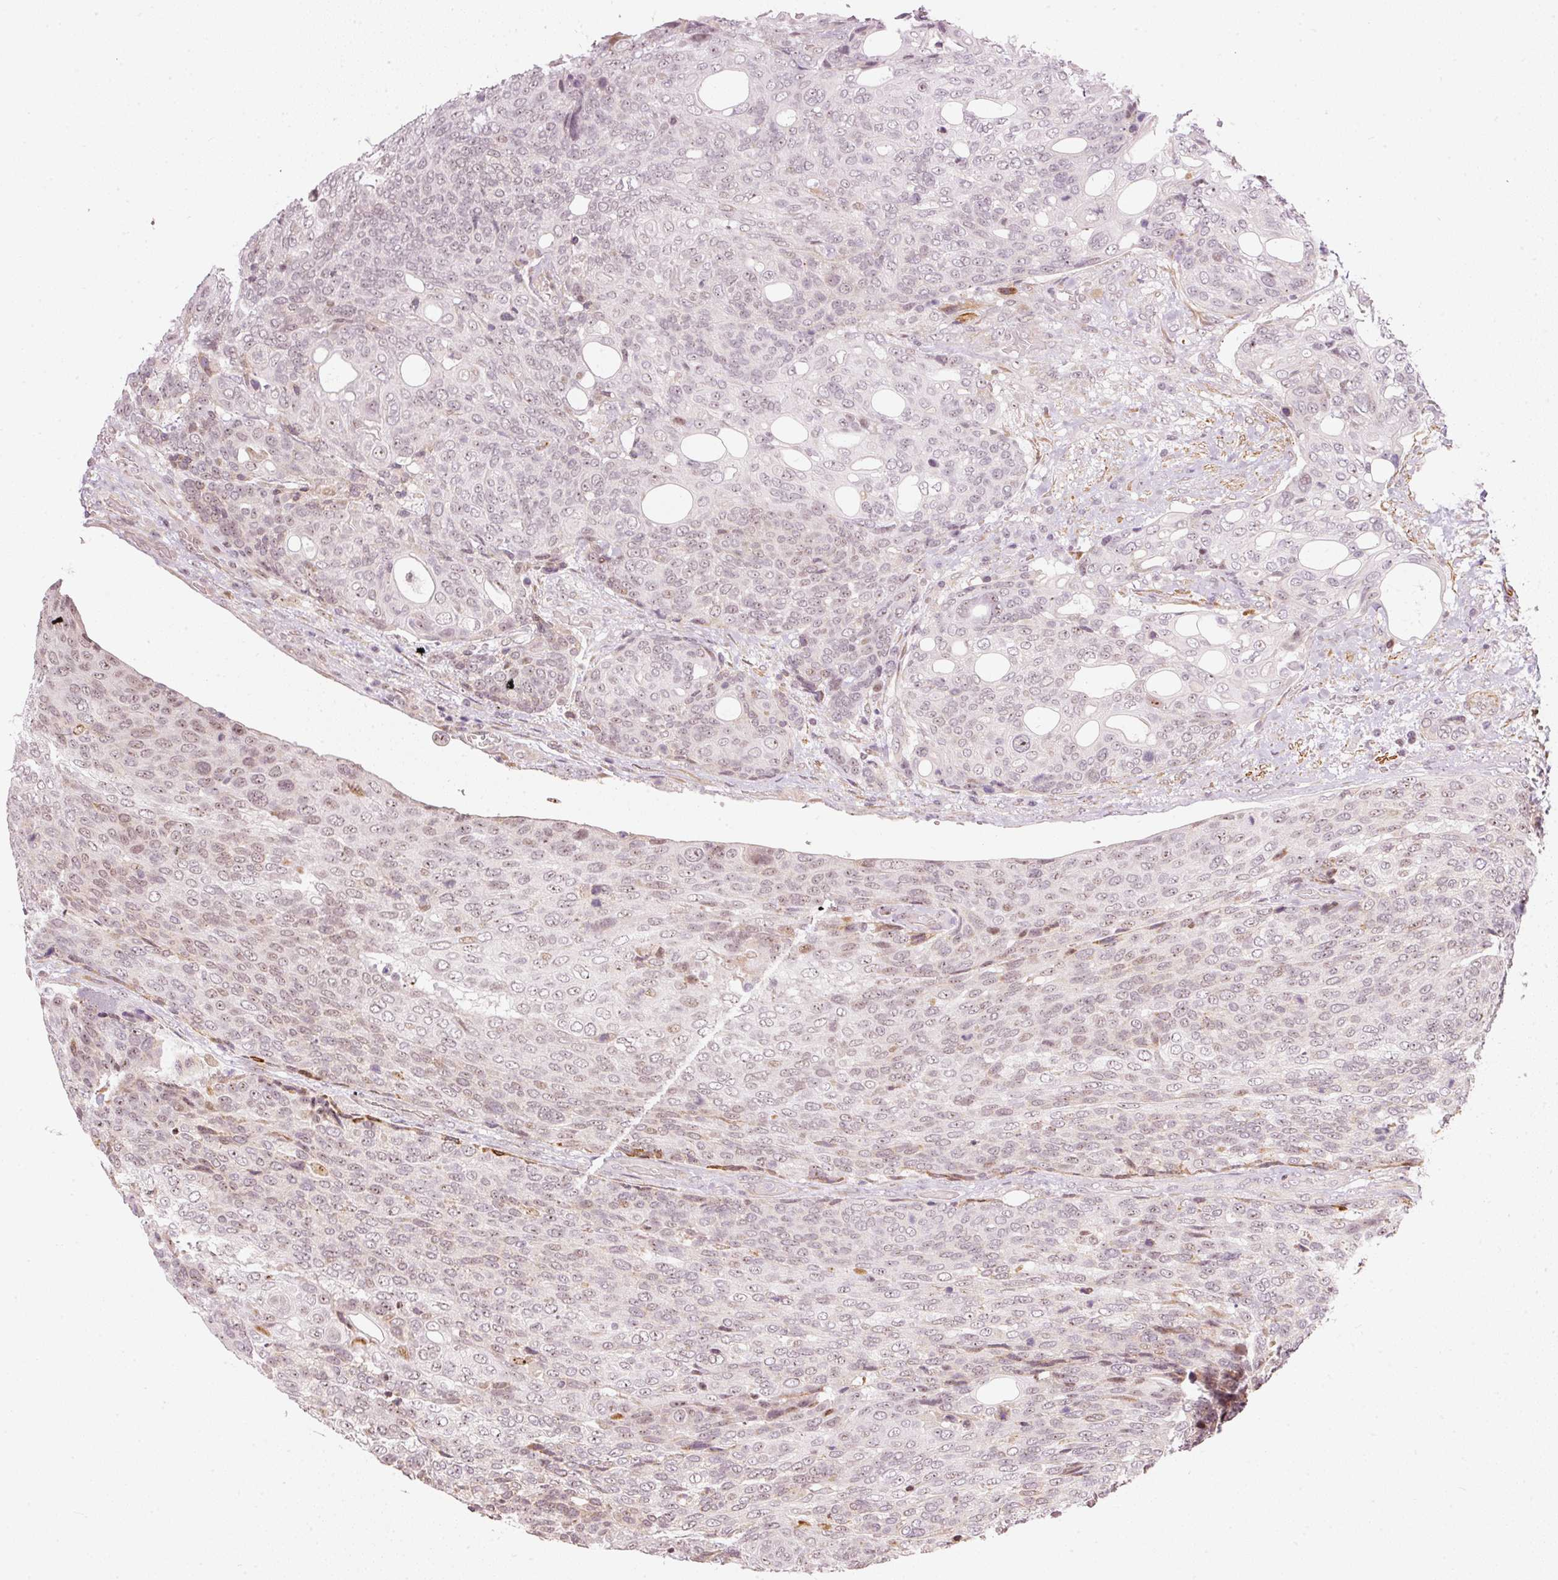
{"staining": {"intensity": "weak", "quantity": "25%-75%", "location": "nuclear"}, "tissue": "urothelial cancer", "cell_type": "Tumor cells", "image_type": "cancer", "snomed": [{"axis": "morphology", "description": "Urothelial carcinoma, High grade"}, {"axis": "topography", "description": "Urinary bladder"}], "caption": "The histopathology image demonstrates staining of urothelial cancer, revealing weak nuclear protein expression (brown color) within tumor cells.", "gene": "MXRA8", "patient": {"sex": "female", "age": 70}}